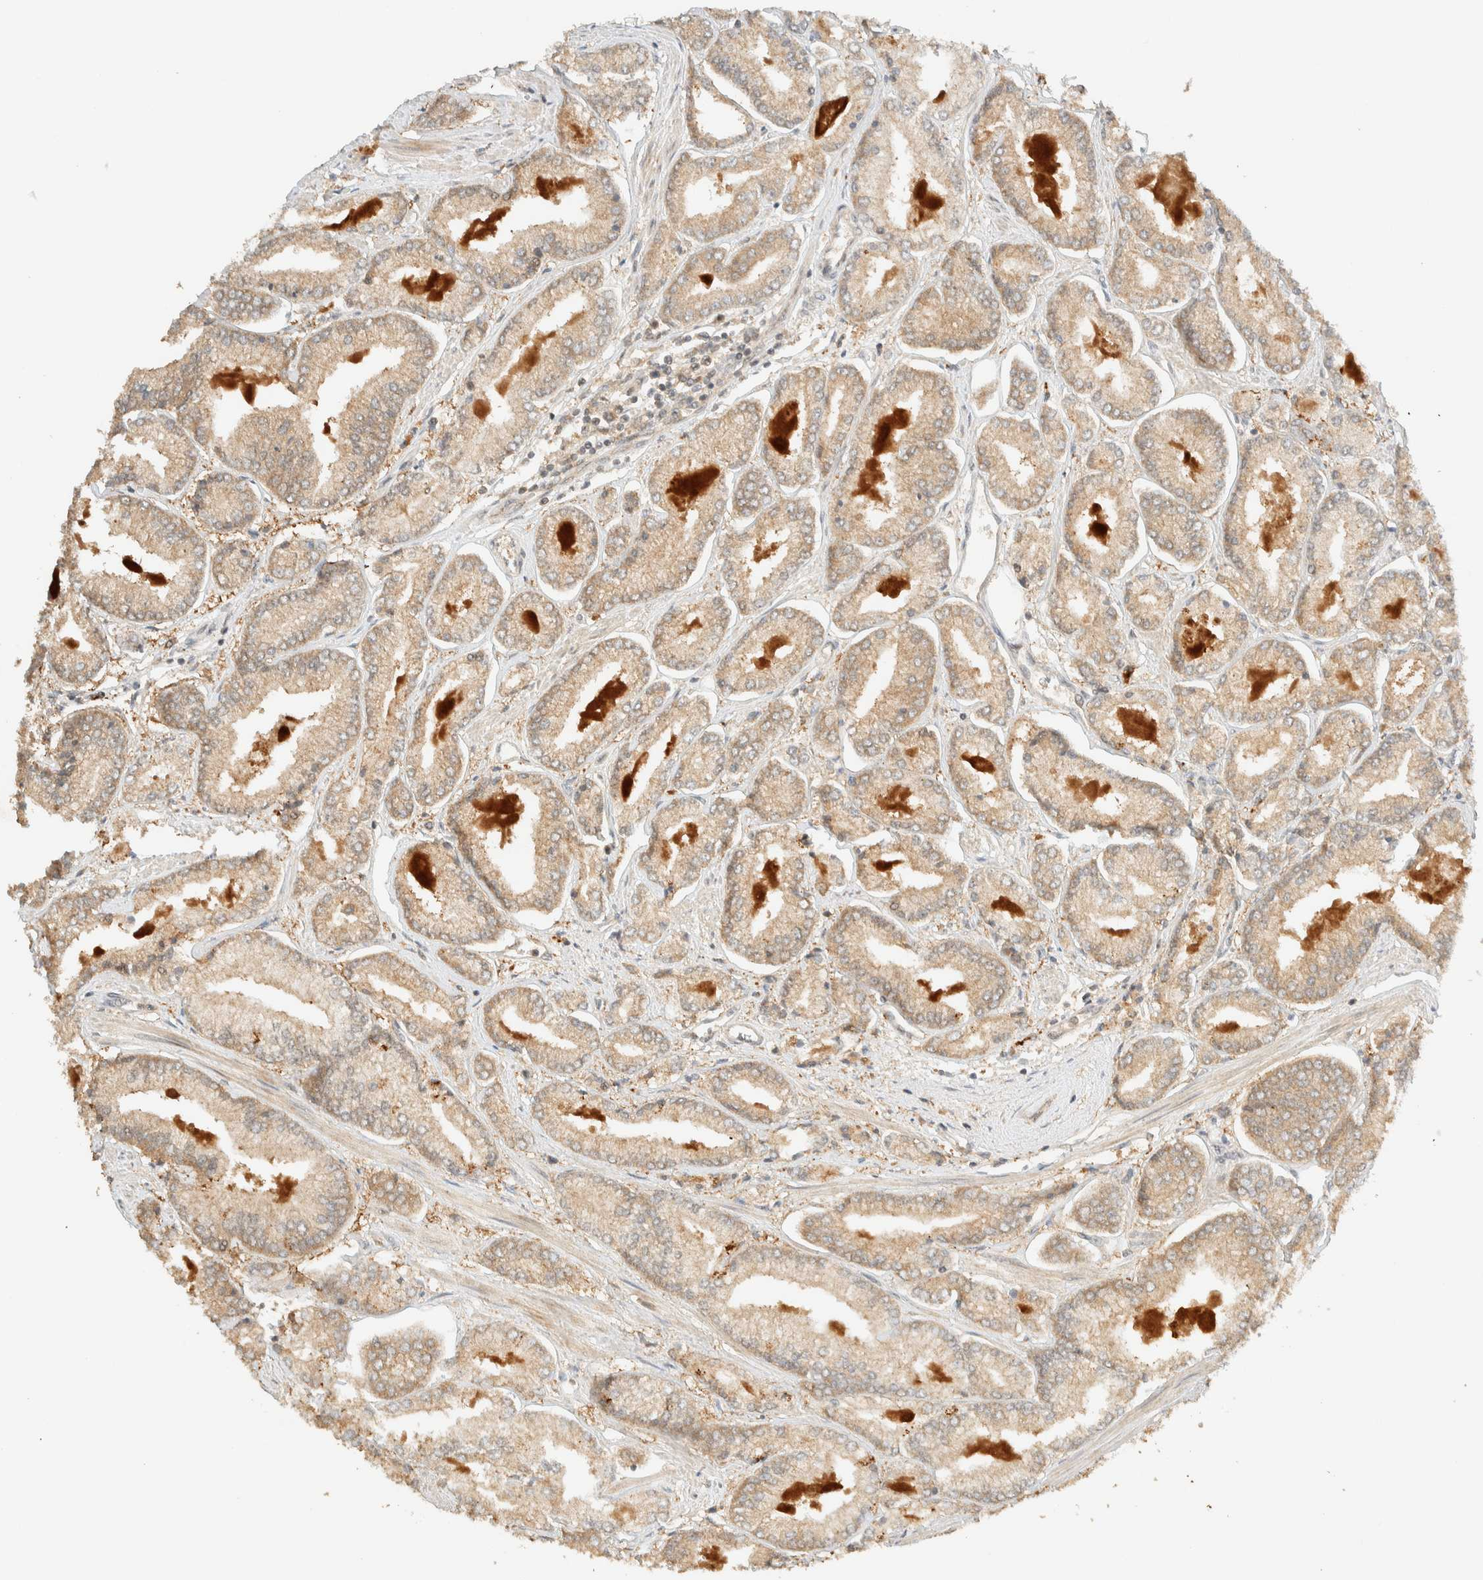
{"staining": {"intensity": "weak", "quantity": ">75%", "location": "cytoplasmic/membranous"}, "tissue": "prostate cancer", "cell_type": "Tumor cells", "image_type": "cancer", "snomed": [{"axis": "morphology", "description": "Adenocarcinoma, Low grade"}, {"axis": "topography", "description": "Prostate"}], "caption": "A micrograph showing weak cytoplasmic/membranous staining in approximately >75% of tumor cells in prostate cancer, as visualized by brown immunohistochemical staining.", "gene": "ZBTB34", "patient": {"sex": "male", "age": 52}}